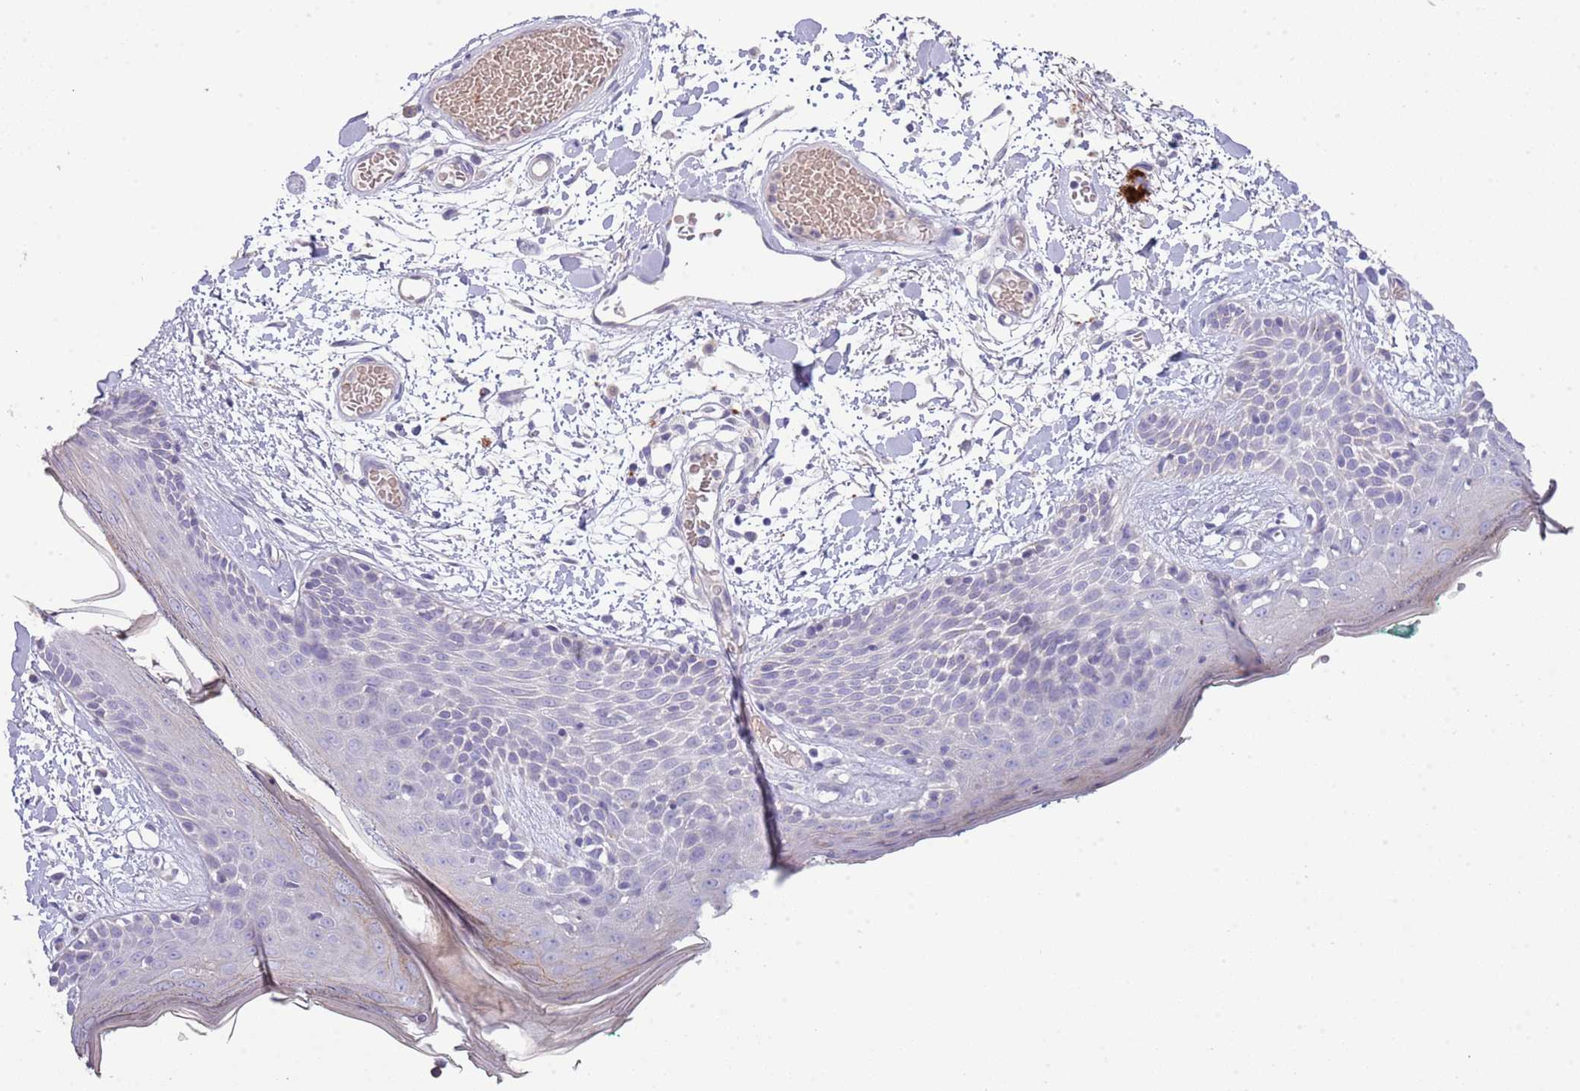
{"staining": {"intensity": "negative", "quantity": "none", "location": "none"}, "tissue": "skin", "cell_type": "Fibroblasts", "image_type": "normal", "snomed": [{"axis": "morphology", "description": "Normal tissue, NOS"}, {"axis": "topography", "description": "Skin"}], "caption": "Protein analysis of normal skin reveals no significant positivity in fibroblasts. (DAB immunohistochemistry, high magnification).", "gene": "ABHD17A", "patient": {"sex": "male", "age": 79}}